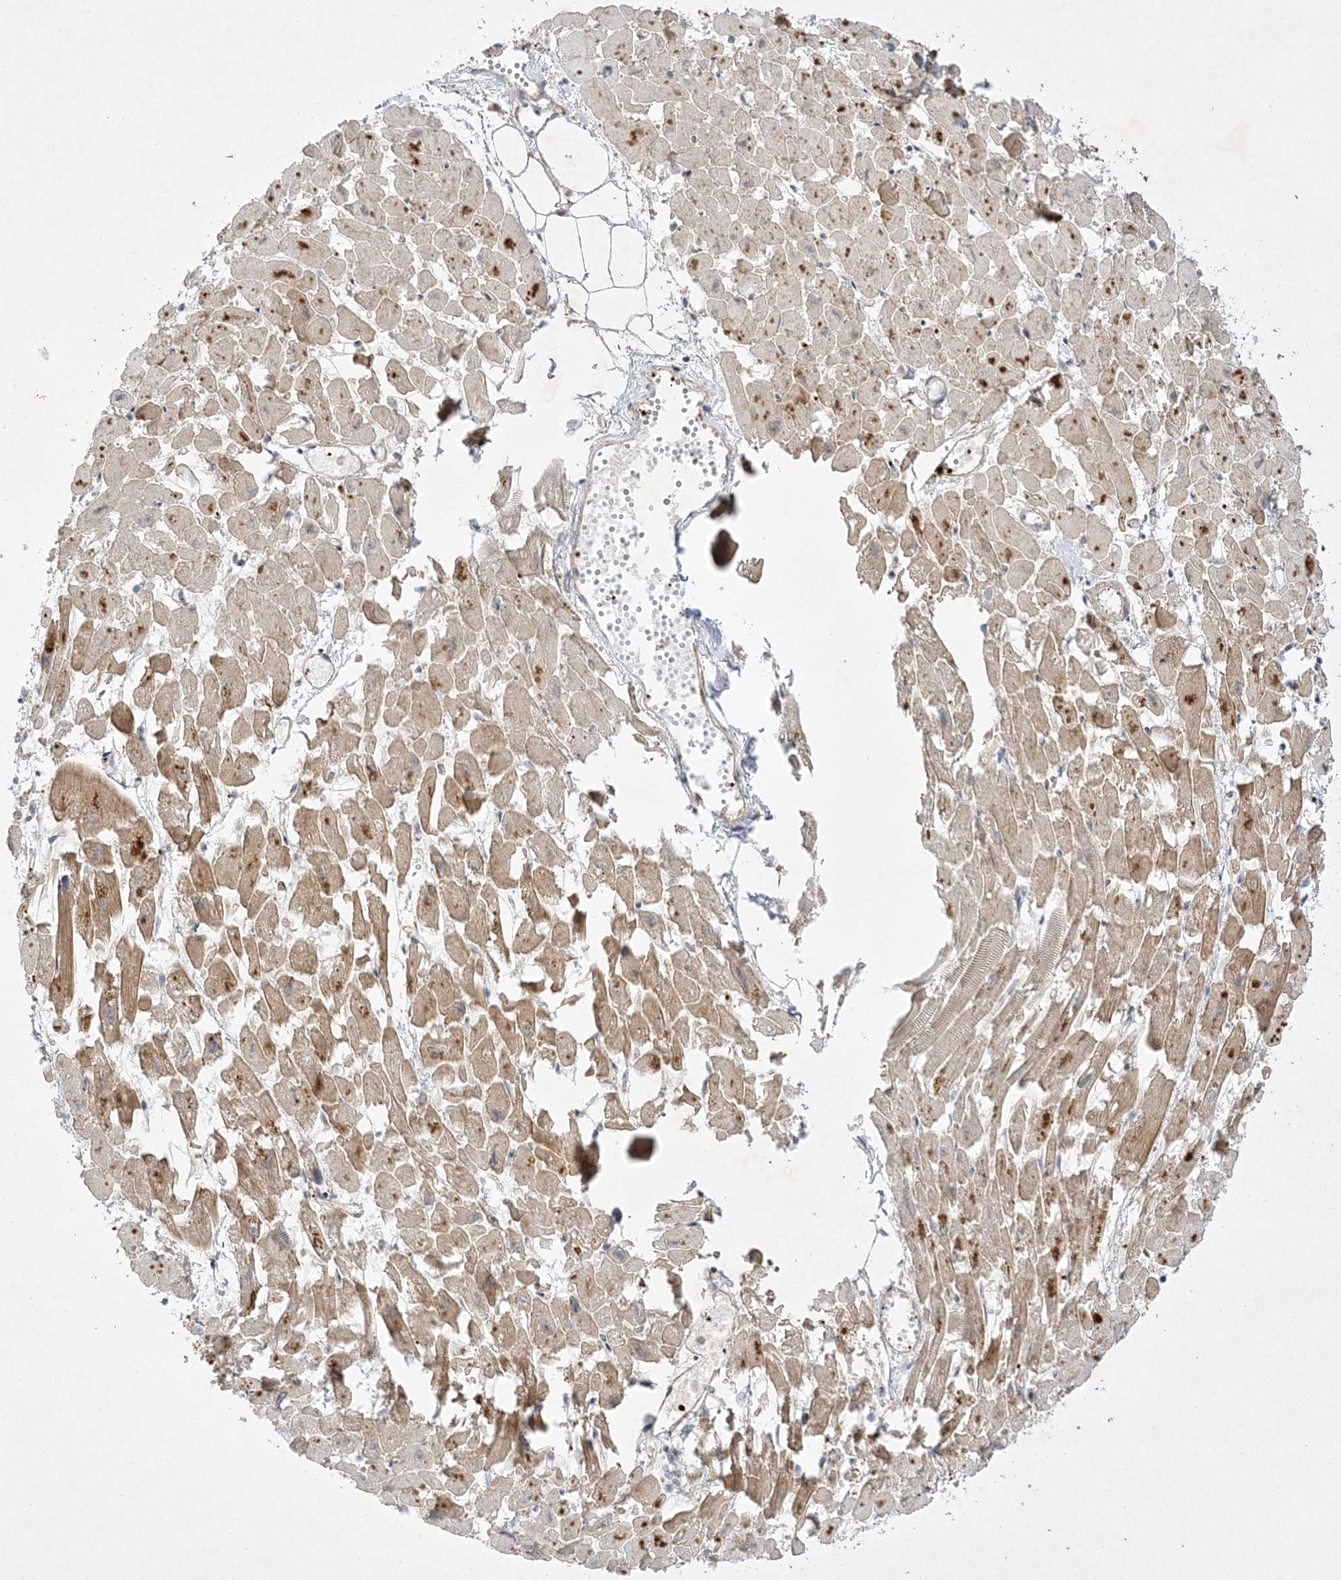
{"staining": {"intensity": "moderate", "quantity": ">75%", "location": "cytoplasmic/membranous"}, "tissue": "heart muscle", "cell_type": "Cardiomyocytes", "image_type": "normal", "snomed": [{"axis": "morphology", "description": "Normal tissue, NOS"}, {"axis": "topography", "description": "Heart"}], "caption": "Immunohistochemistry (IHC) micrograph of normal heart muscle stained for a protein (brown), which shows medium levels of moderate cytoplasmic/membranous staining in approximately >75% of cardiomyocytes.", "gene": "NAF1", "patient": {"sex": "female", "age": 64}}